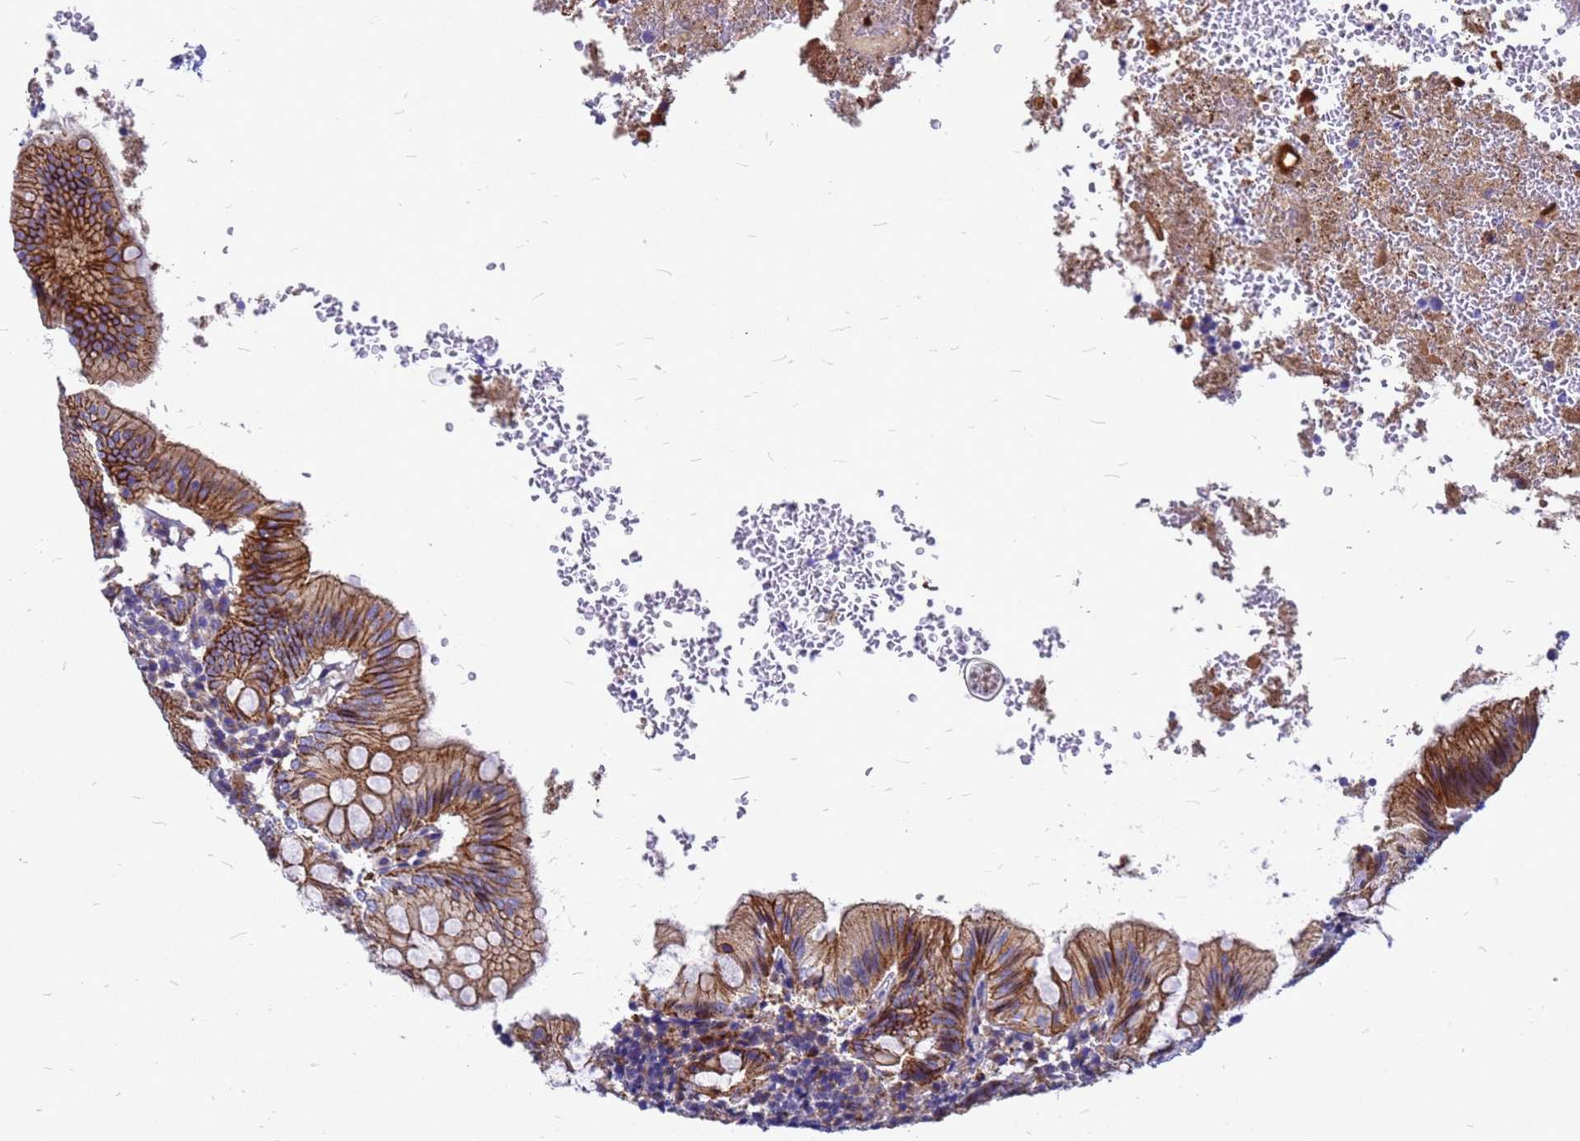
{"staining": {"intensity": "strong", "quantity": ">75%", "location": "cytoplasmic/membranous"}, "tissue": "appendix", "cell_type": "Glandular cells", "image_type": "normal", "snomed": [{"axis": "morphology", "description": "Normal tissue, NOS"}, {"axis": "topography", "description": "Appendix"}], "caption": "A histopathology image of human appendix stained for a protein reveals strong cytoplasmic/membranous brown staining in glandular cells.", "gene": "FBXW5", "patient": {"sex": "male", "age": 8}}